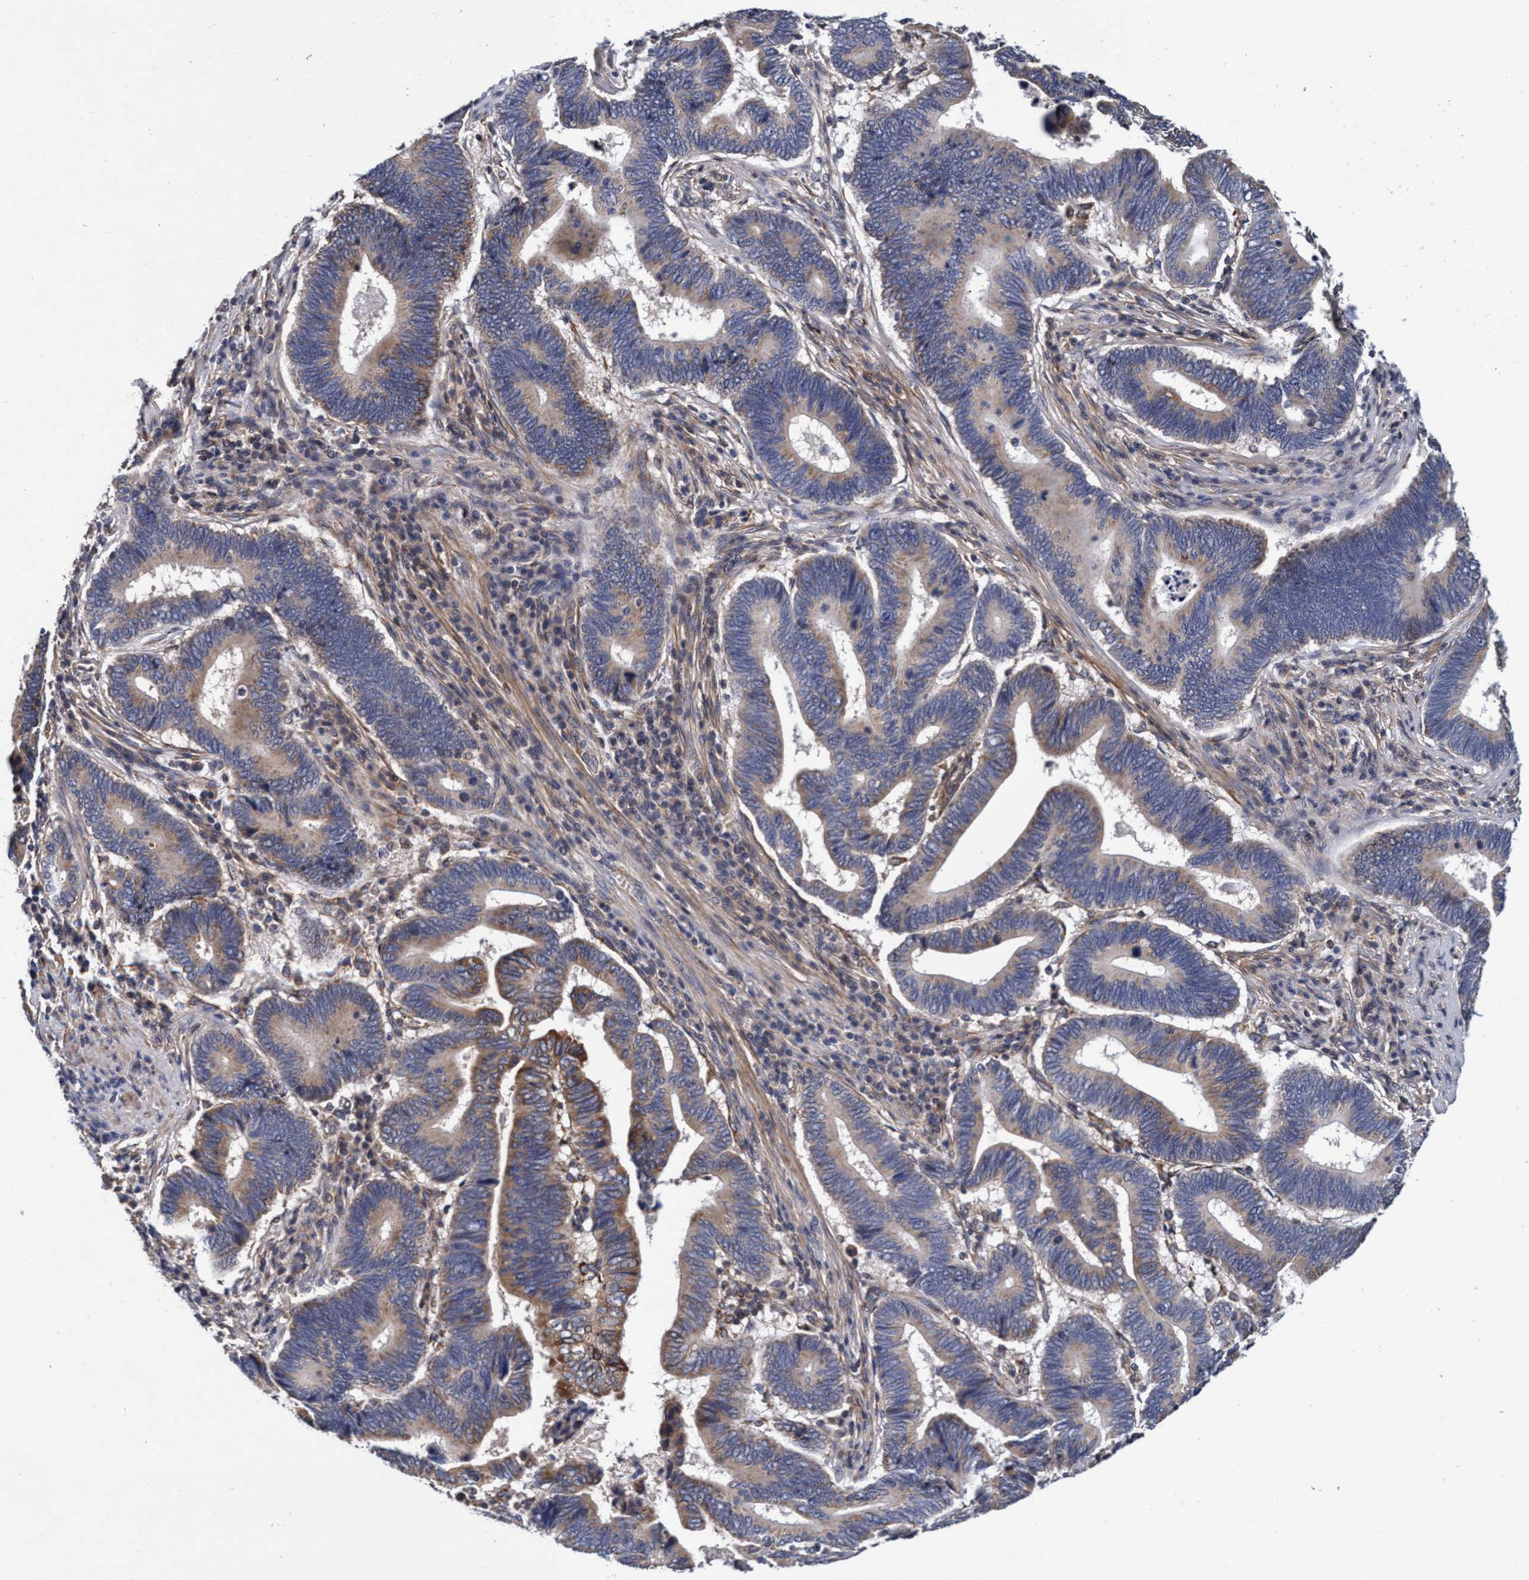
{"staining": {"intensity": "moderate", "quantity": "25%-75%", "location": "cytoplasmic/membranous"}, "tissue": "pancreatic cancer", "cell_type": "Tumor cells", "image_type": "cancer", "snomed": [{"axis": "morphology", "description": "Adenocarcinoma, NOS"}, {"axis": "topography", "description": "Pancreas"}], "caption": "Immunohistochemistry histopathology image of pancreatic cancer stained for a protein (brown), which reveals medium levels of moderate cytoplasmic/membranous expression in approximately 25%-75% of tumor cells.", "gene": "CALCOCO2", "patient": {"sex": "female", "age": 70}}